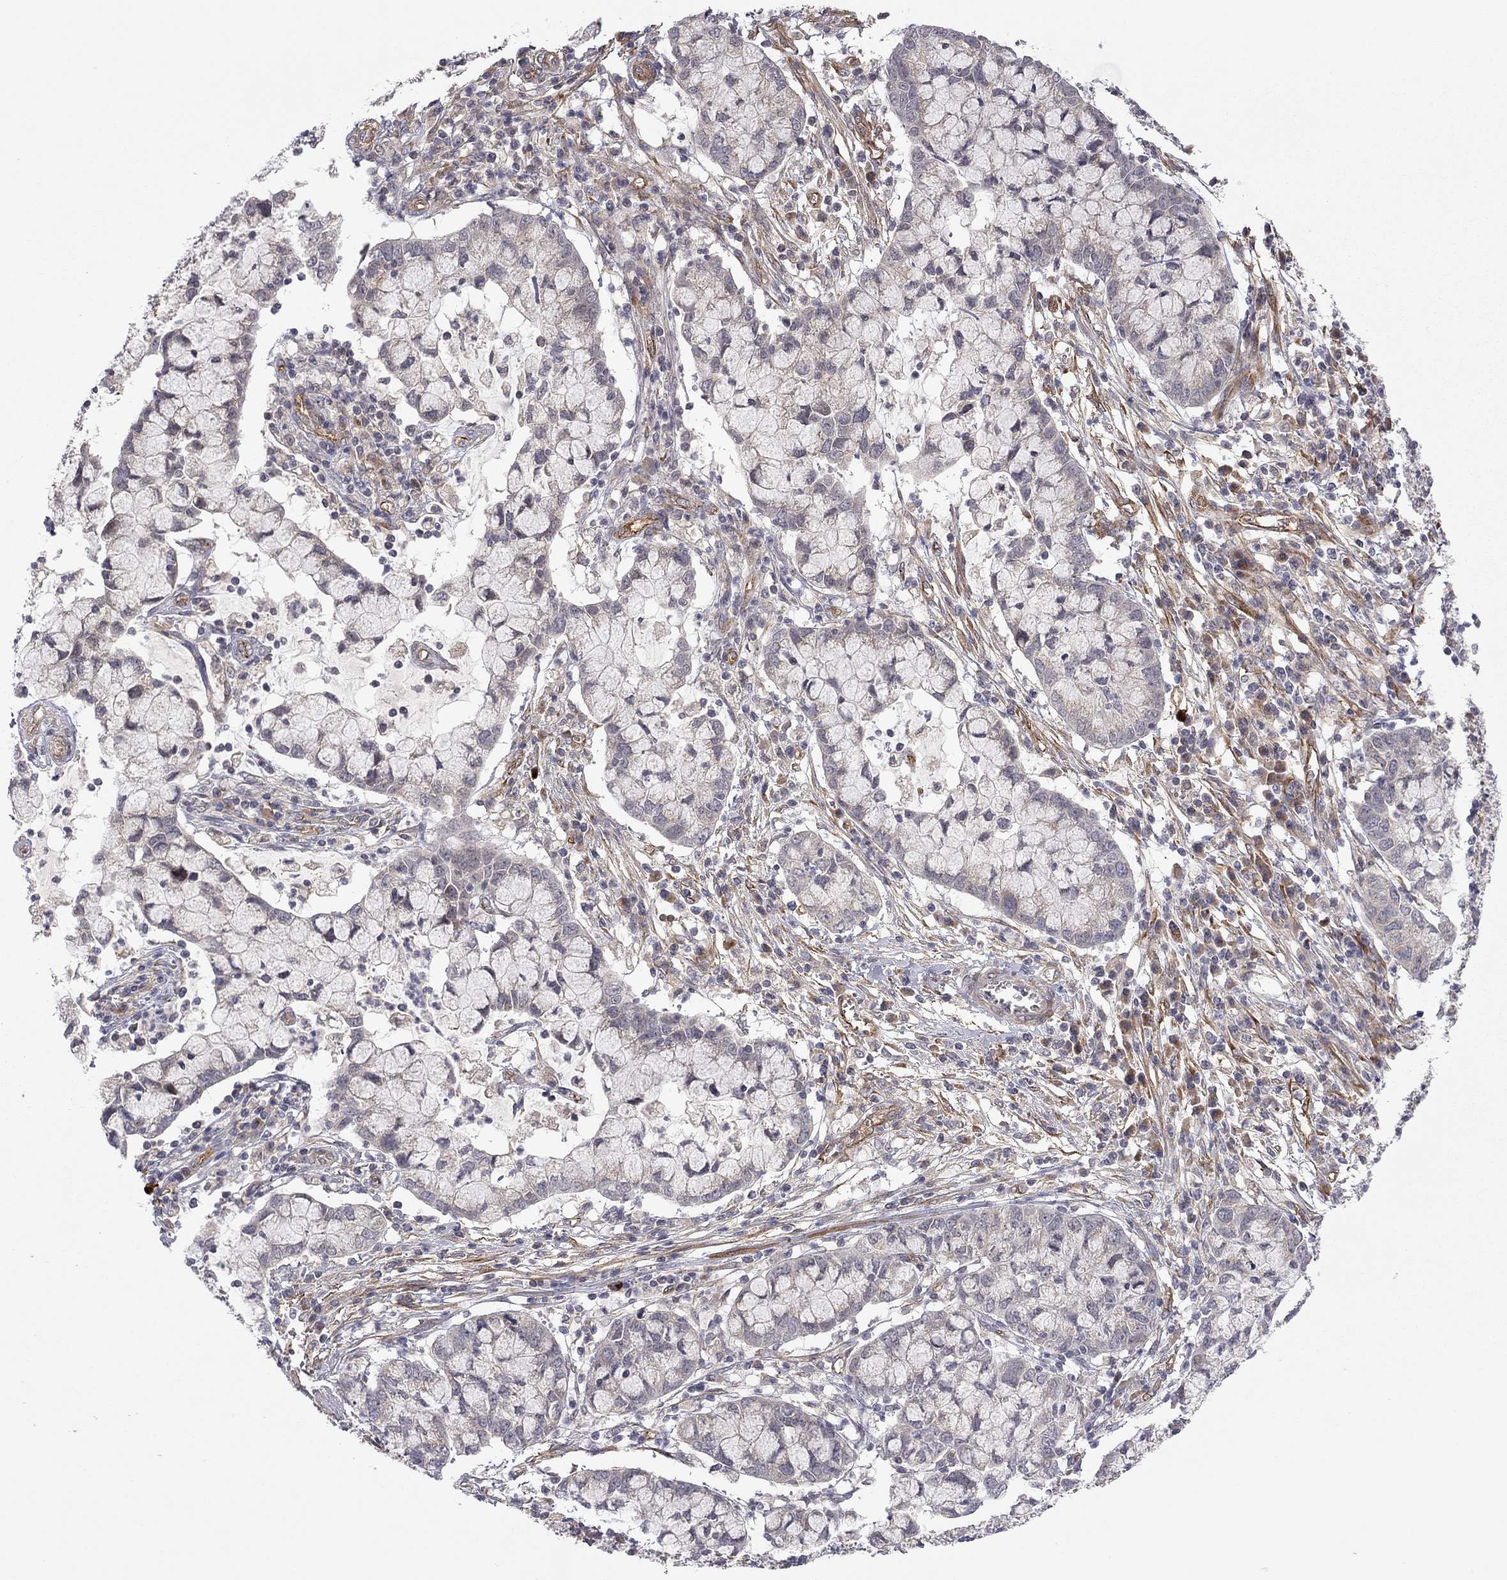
{"staining": {"intensity": "negative", "quantity": "none", "location": "none"}, "tissue": "cervical cancer", "cell_type": "Tumor cells", "image_type": "cancer", "snomed": [{"axis": "morphology", "description": "Adenocarcinoma, NOS"}, {"axis": "topography", "description": "Cervix"}], "caption": "Protein analysis of adenocarcinoma (cervical) demonstrates no significant positivity in tumor cells. The staining was performed using DAB (3,3'-diaminobenzidine) to visualize the protein expression in brown, while the nuclei were stained in blue with hematoxylin (Magnification: 20x).", "gene": "EXOC3L2", "patient": {"sex": "female", "age": 40}}